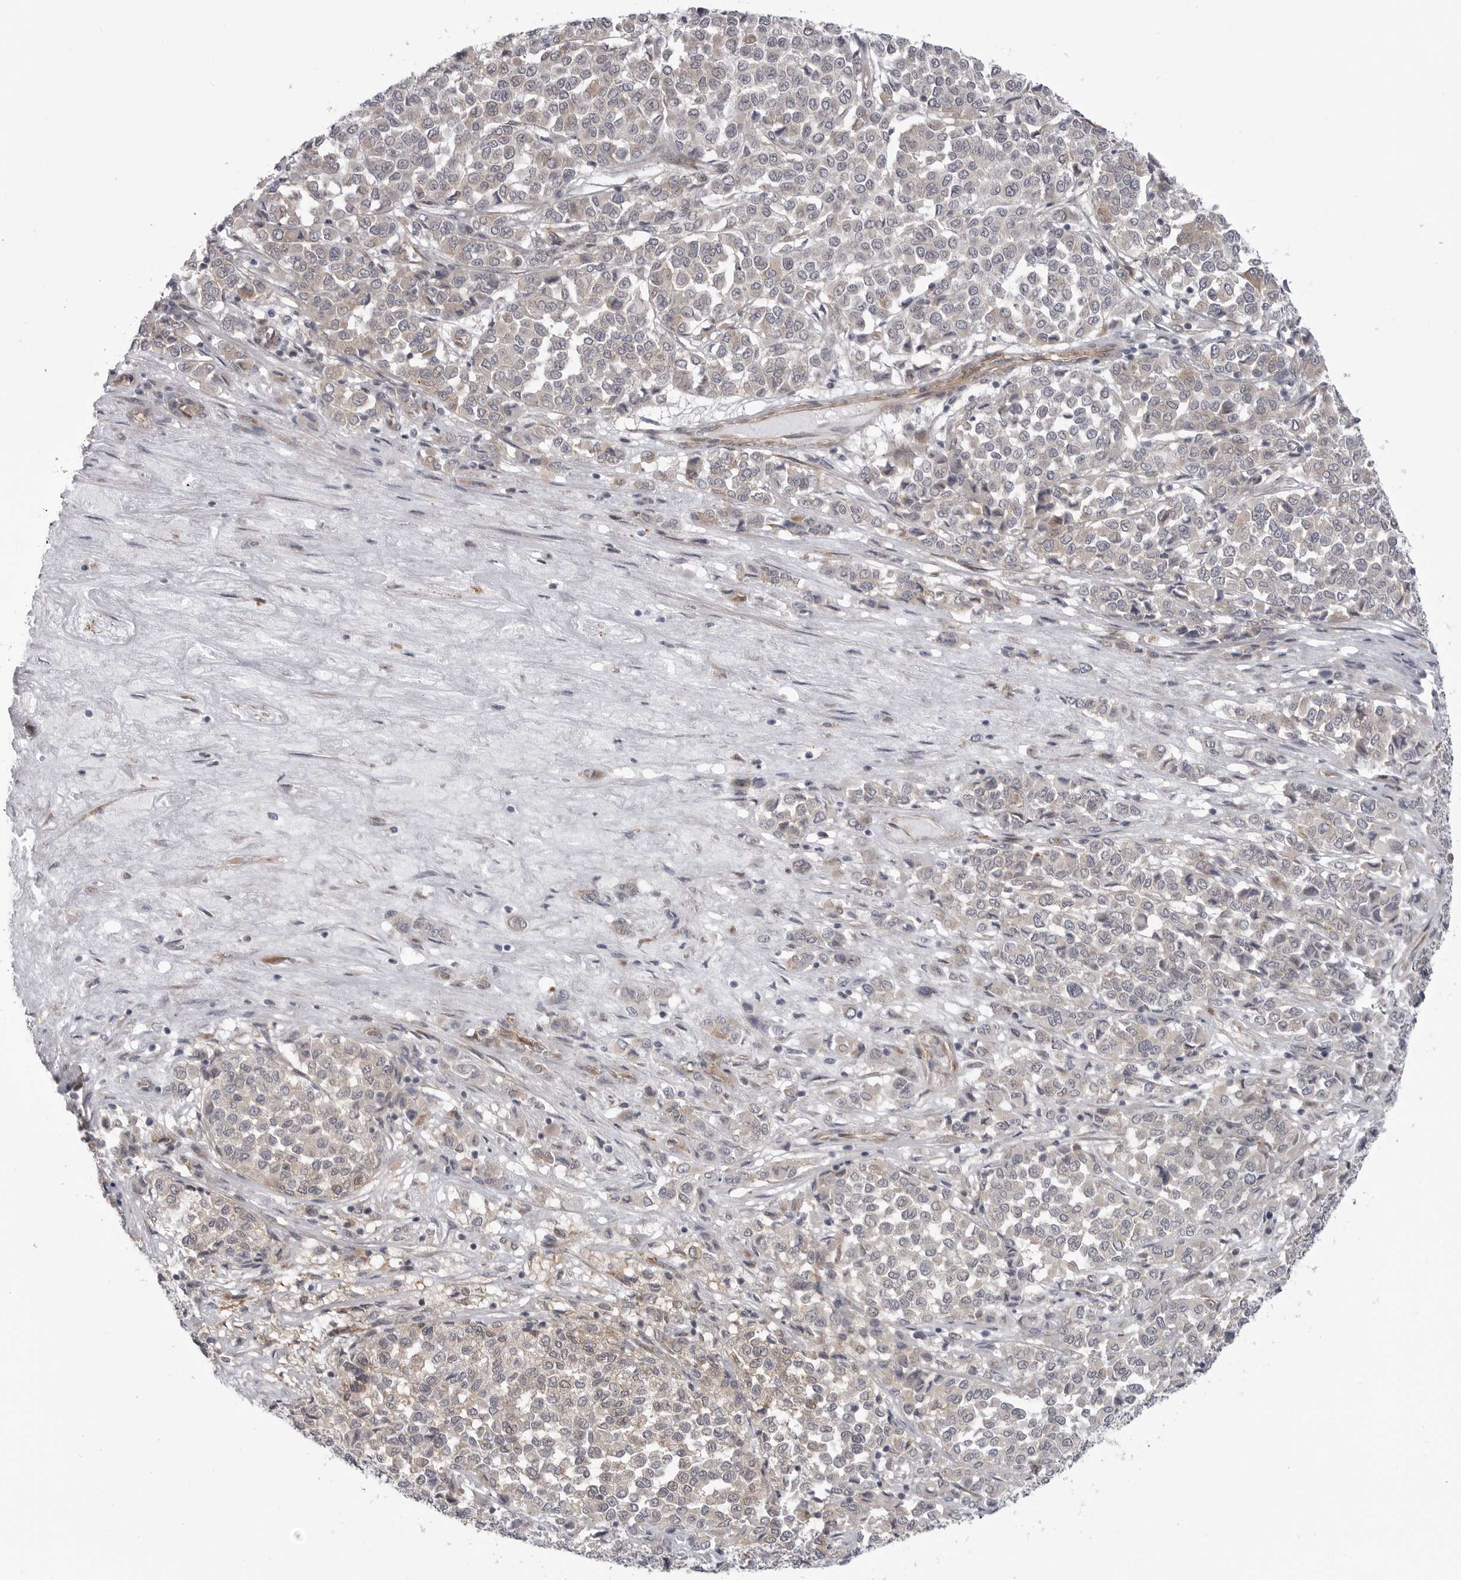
{"staining": {"intensity": "negative", "quantity": "none", "location": "none"}, "tissue": "melanoma", "cell_type": "Tumor cells", "image_type": "cancer", "snomed": [{"axis": "morphology", "description": "Malignant melanoma, Metastatic site"}, {"axis": "topography", "description": "Pancreas"}], "caption": "Malignant melanoma (metastatic site) stained for a protein using immunohistochemistry (IHC) reveals no expression tumor cells.", "gene": "SCP2", "patient": {"sex": "female", "age": 30}}